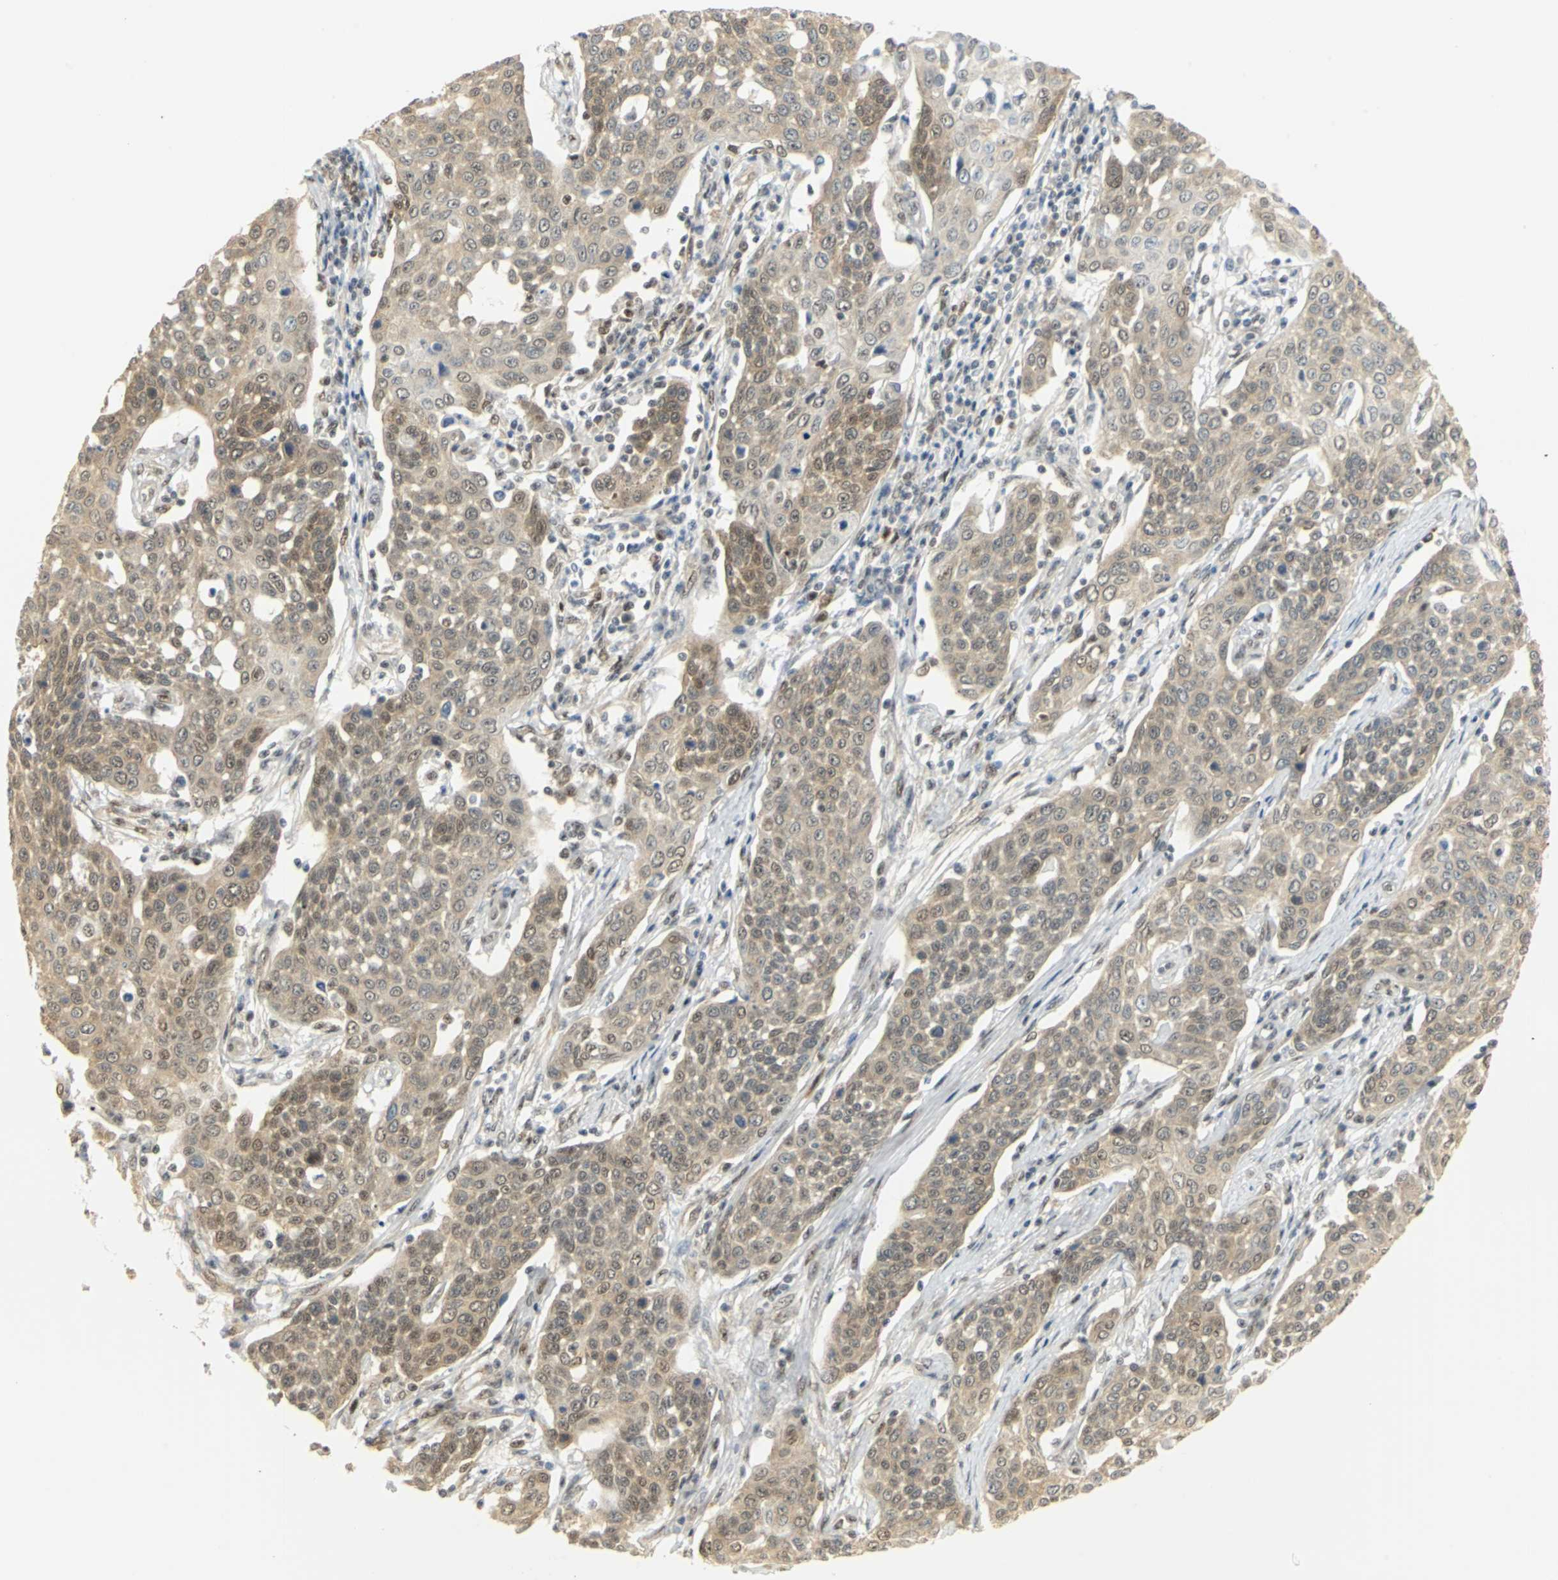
{"staining": {"intensity": "weak", "quantity": "25%-75%", "location": "cytoplasmic/membranous,nuclear"}, "tissue": "cervical cancer", "cell_type": "Tumor cells", "image_type": "cancer", "snomed": [{"axis": "morphology", "description": "Squamous cell carcinoma, NOS"}, {"axis": "topography", "description": "Cervix"}], "caption": "Weak cytoplasmic/membranous and nuclear protein staining is appreciated in about 25%-75% of tumor cells in cervical cancer.", "gene": "DDX5", "patient": {"sex": "female", "age": 34}}